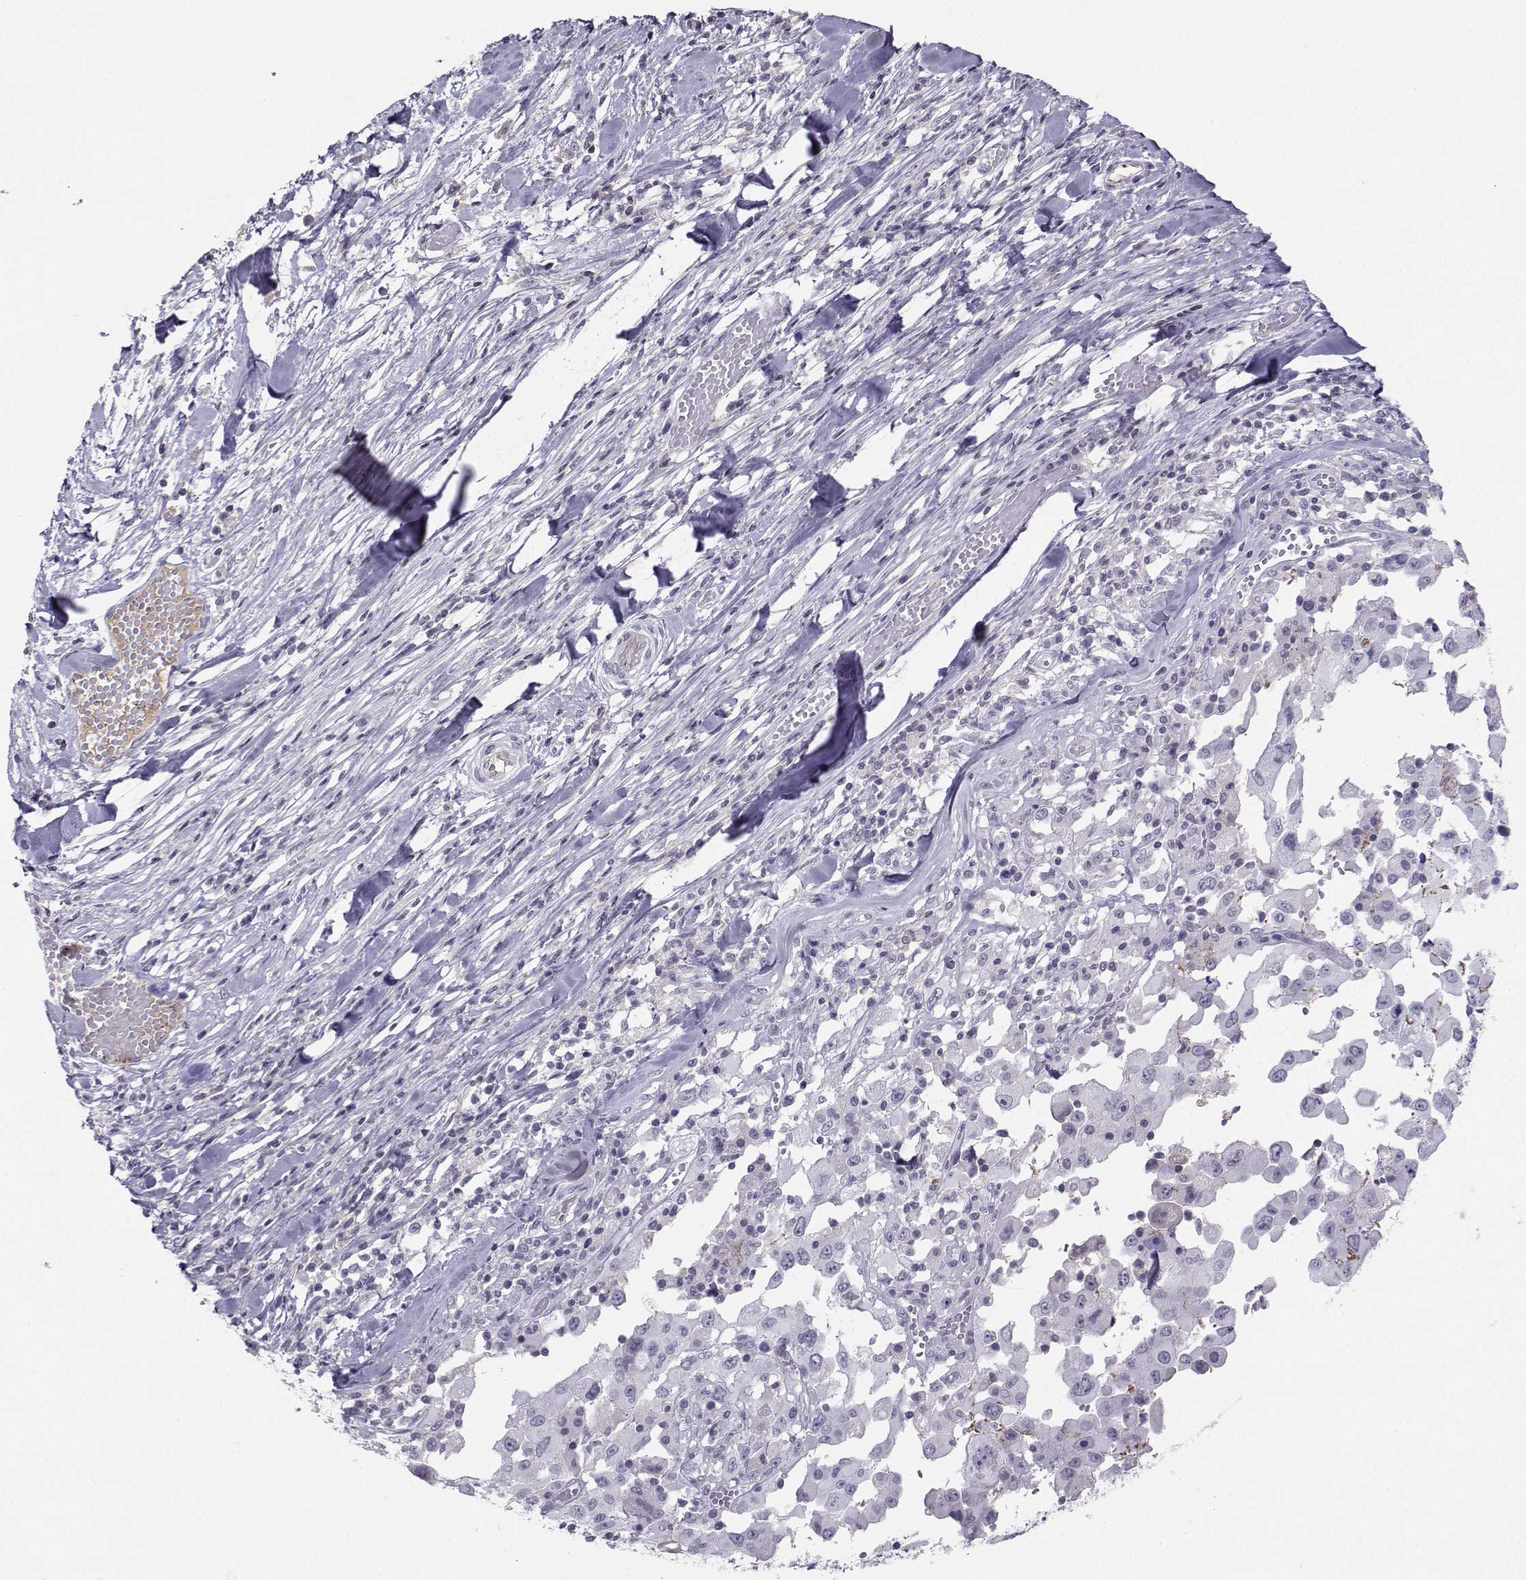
{"staining": {"intensity": "negative", "quantity": "none", "location": "none"}, "tissue": "melanoma", "cell_type": "Tumor cells", "image_type": "cancer", "snomed": [{"axis": "morphology", "description": "Malignant melanoma, Metastatic site"}, {"axis": "topography", "description": "Lymph node"}], "caption": "Immunohistochemical staining of melanoma demonstrates no significant expression in tumor cells.", "gene": "LHX1", "patient": {"sex": "male", "age": 50}}